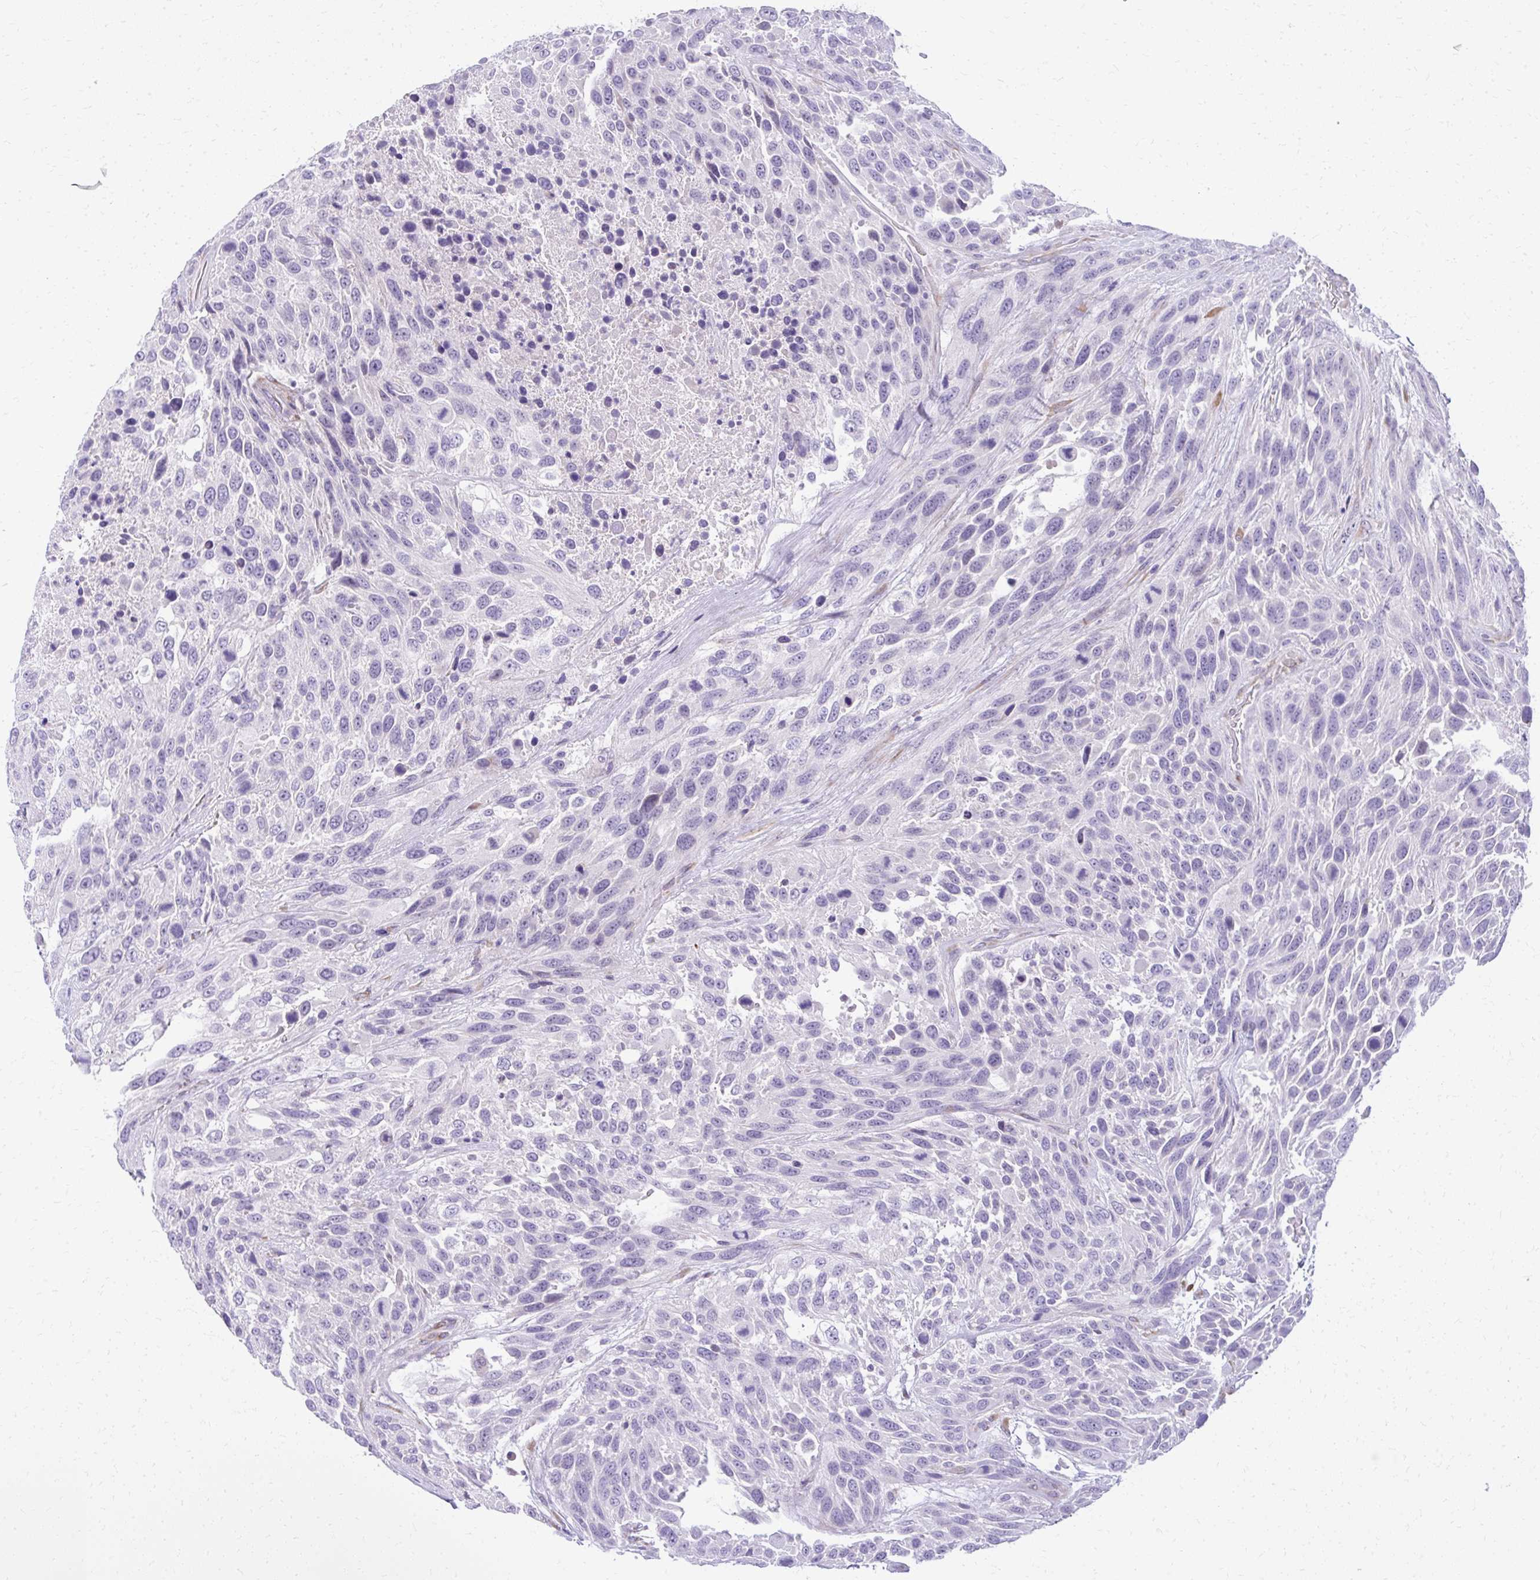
{"staining": {"intensity": "negative", "quantity": "none", "location": "none"}, "tissue": "urothelial cancer", "cell_type": "Tumor cells", "image_type": "cancer", "snomed": [{"axis": "morphology", "description": "Urothelial carcinoma, High grade"}, {"axis": "topography", "description": "Urinary bladder"}], "caption": "Immunohistochemistry (IHC) of urothelial carcinoma (high-grade) shows no staining in tumor cells. (DAB immunohistochemistry with hematoxylin counter stain).", "gene": "PRAP1", "patient": {"sex": "female", "age": 70}}